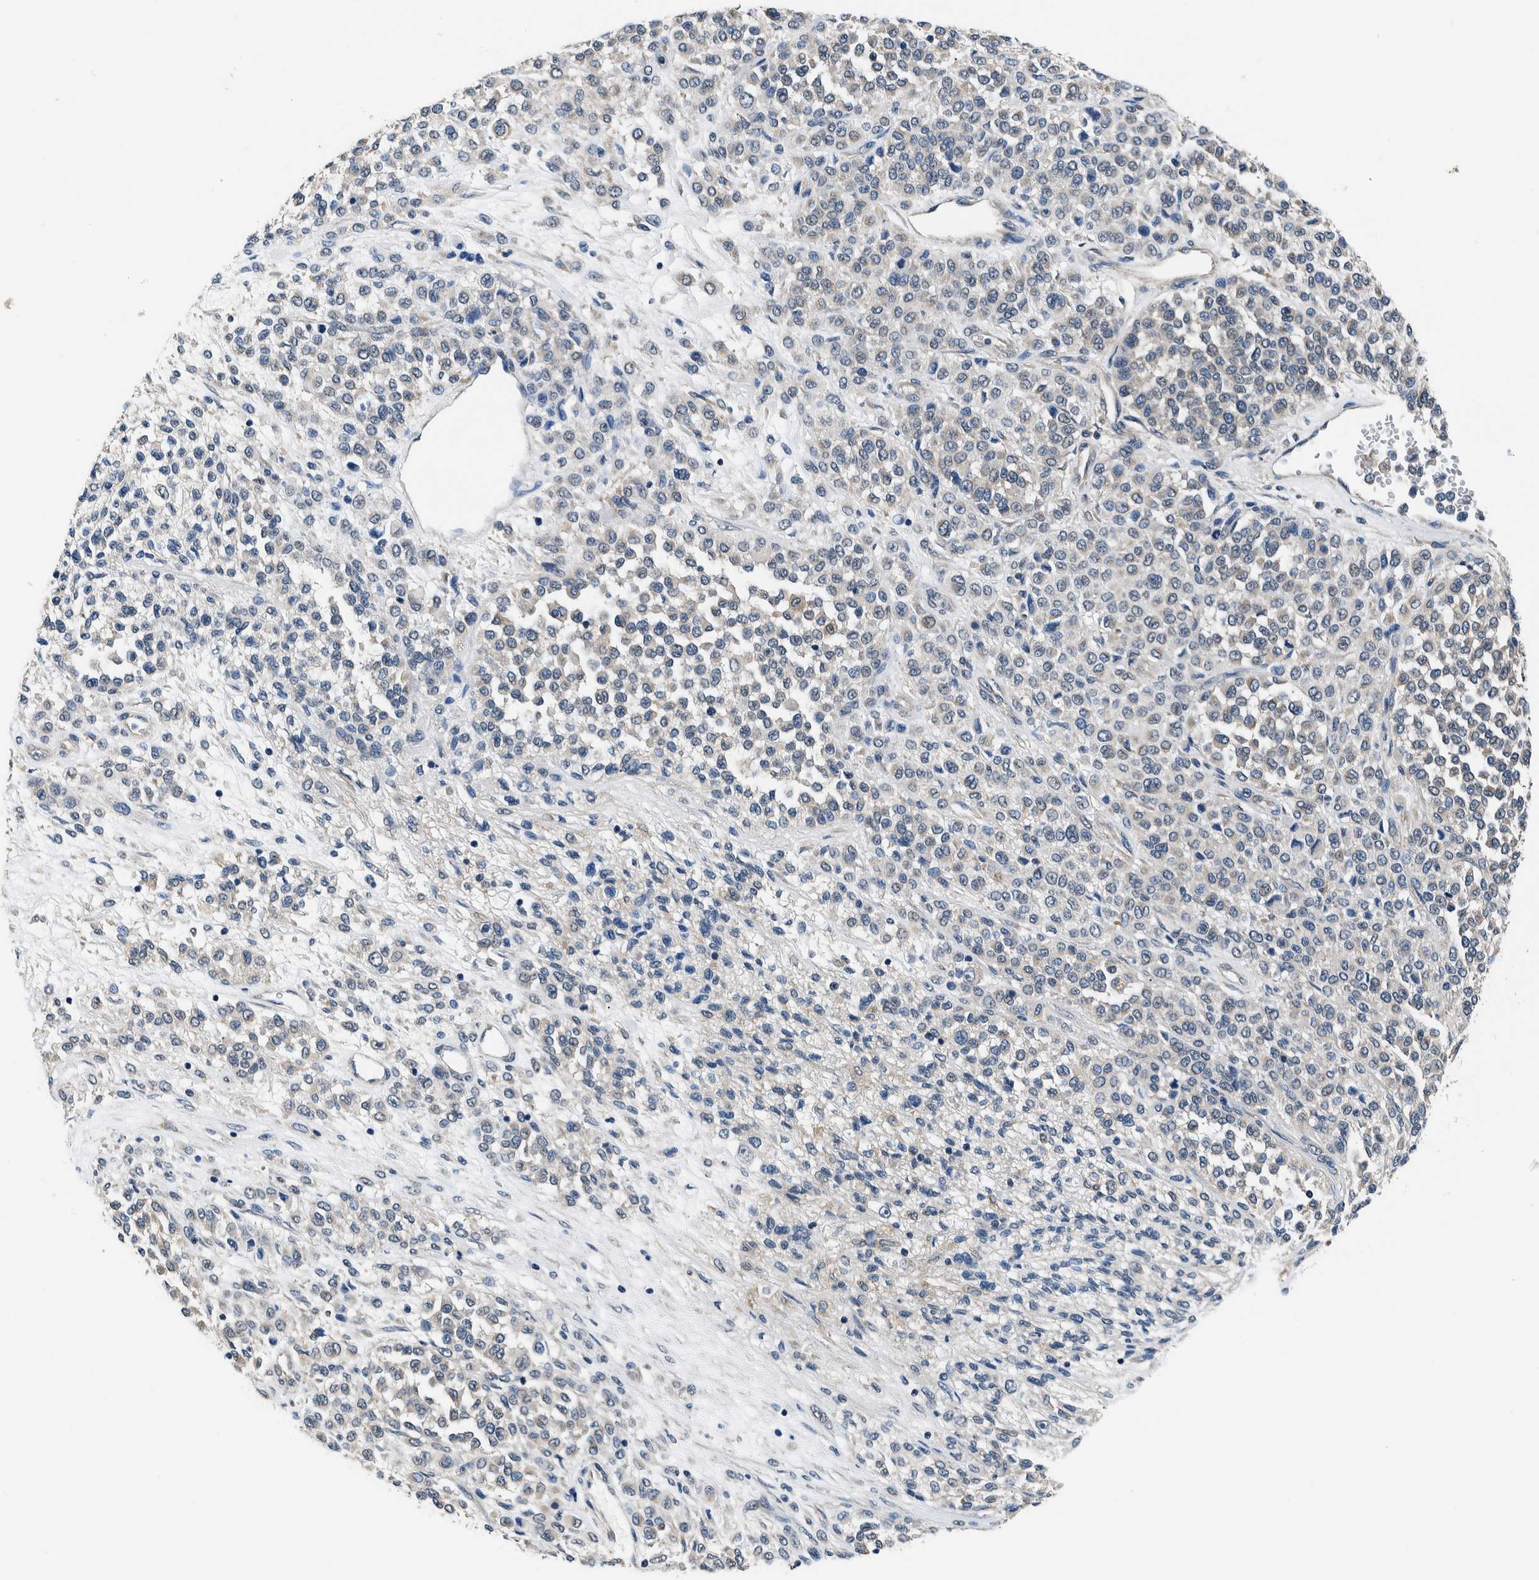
{"staining": {"intensity": "negative", "quantity": "none", "location": "none"}, "tissue": "melanoma", "cell_type": "Tumor cells", "image_type": "cancer", "snomed": [{"axis": "morphology", "description": "Malignant melanoma, Metastatic site"}, {"axis": "topography", "description": "Pancreas"}], "caption": "Tumor cells show no significant expression in melanoma.", "gene": "NIBAN2", "patient": {"sex": "female", "age": 30}}